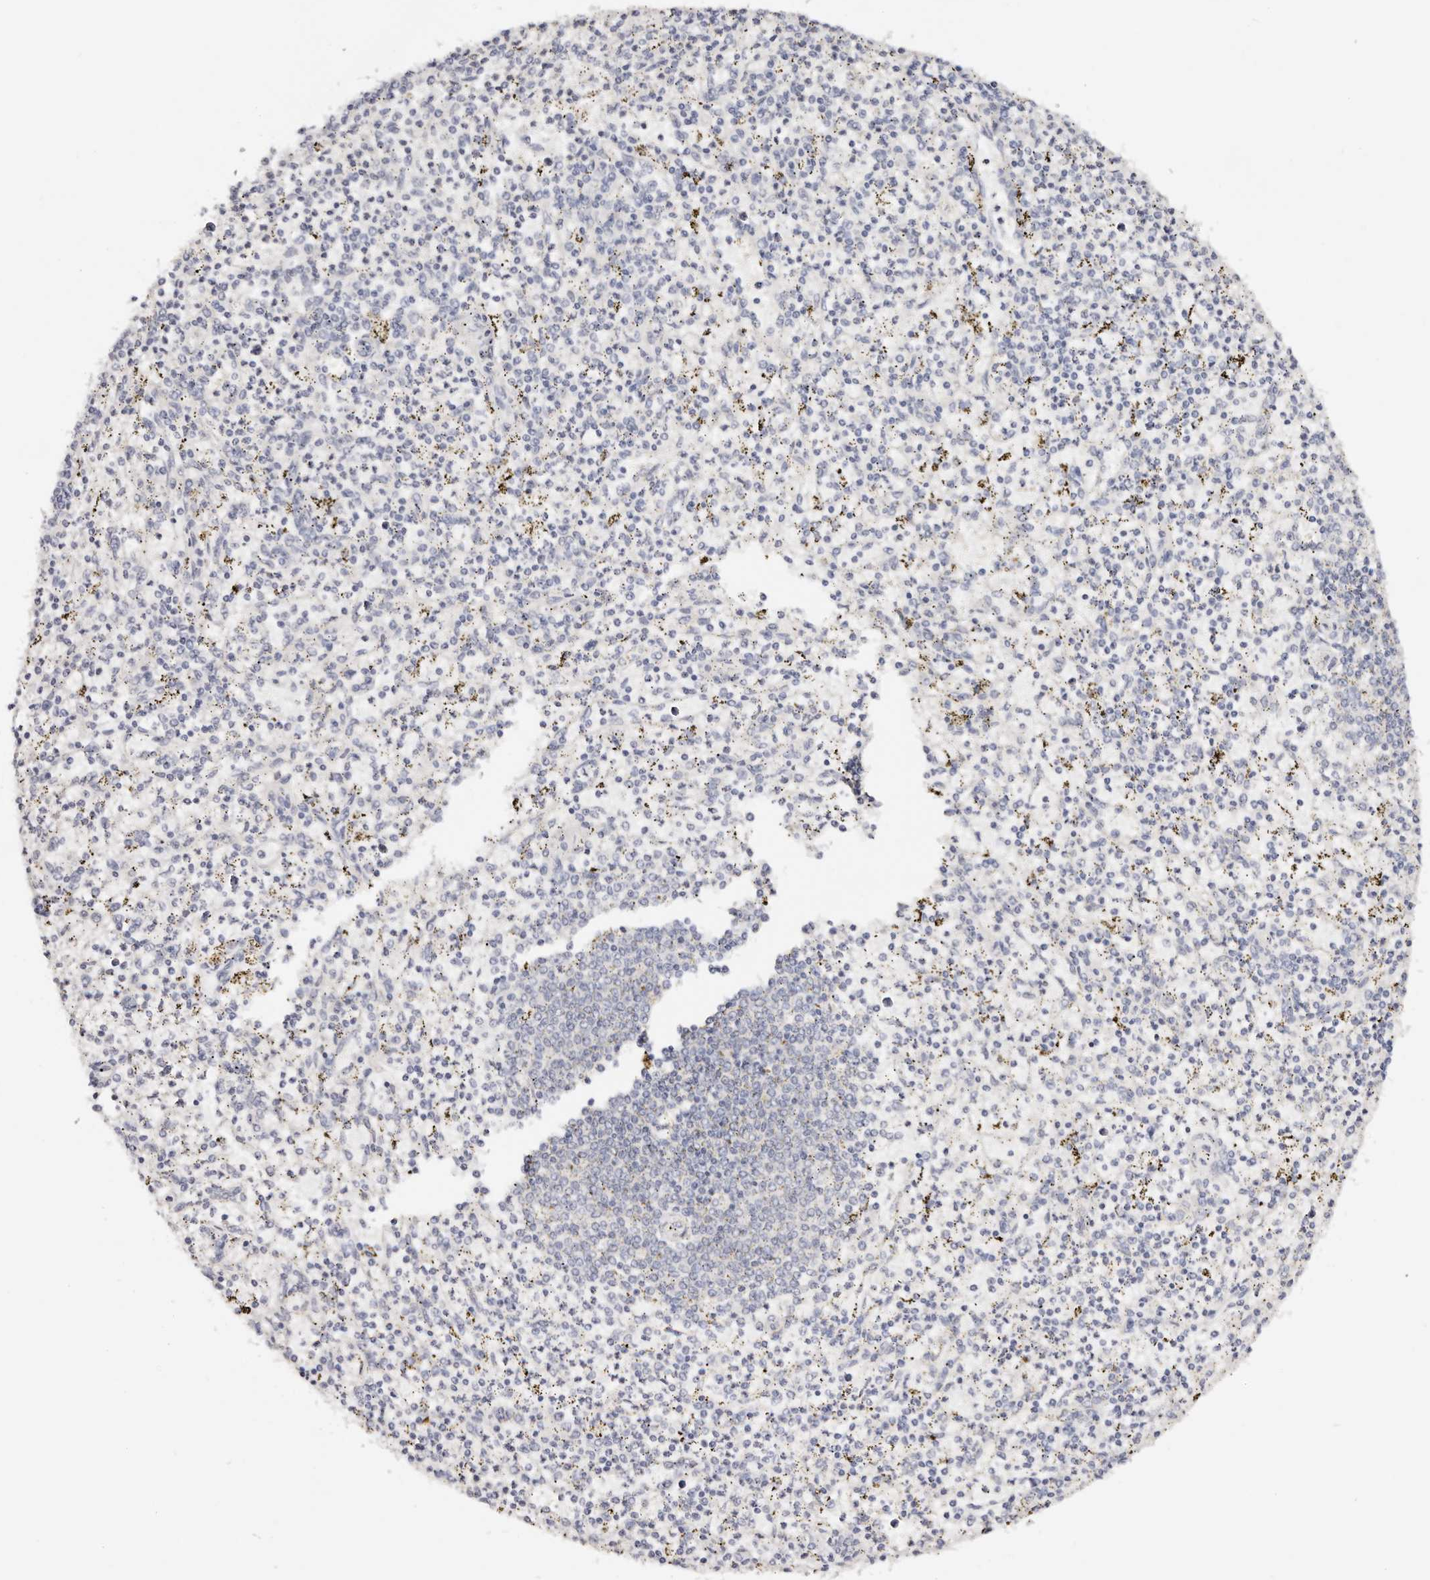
{"staining": {"intensity": "negative", "quantity": "none", "location": "none"}, "tissue": "spleen", "cell_type": "Cells in red pulp", "image_type": "normal", "snomed": [{"axis": "morphology", "description": "Normal tissue, NOS"}, {"axis": "topography", "description": "Spleen"}], "caption": "Benign spleen was stained to show a protein in brown. There is no significant staining in cells in red pulp.", "gene": "DNASE1", "patient": {"sex": "male", "age": 72}}